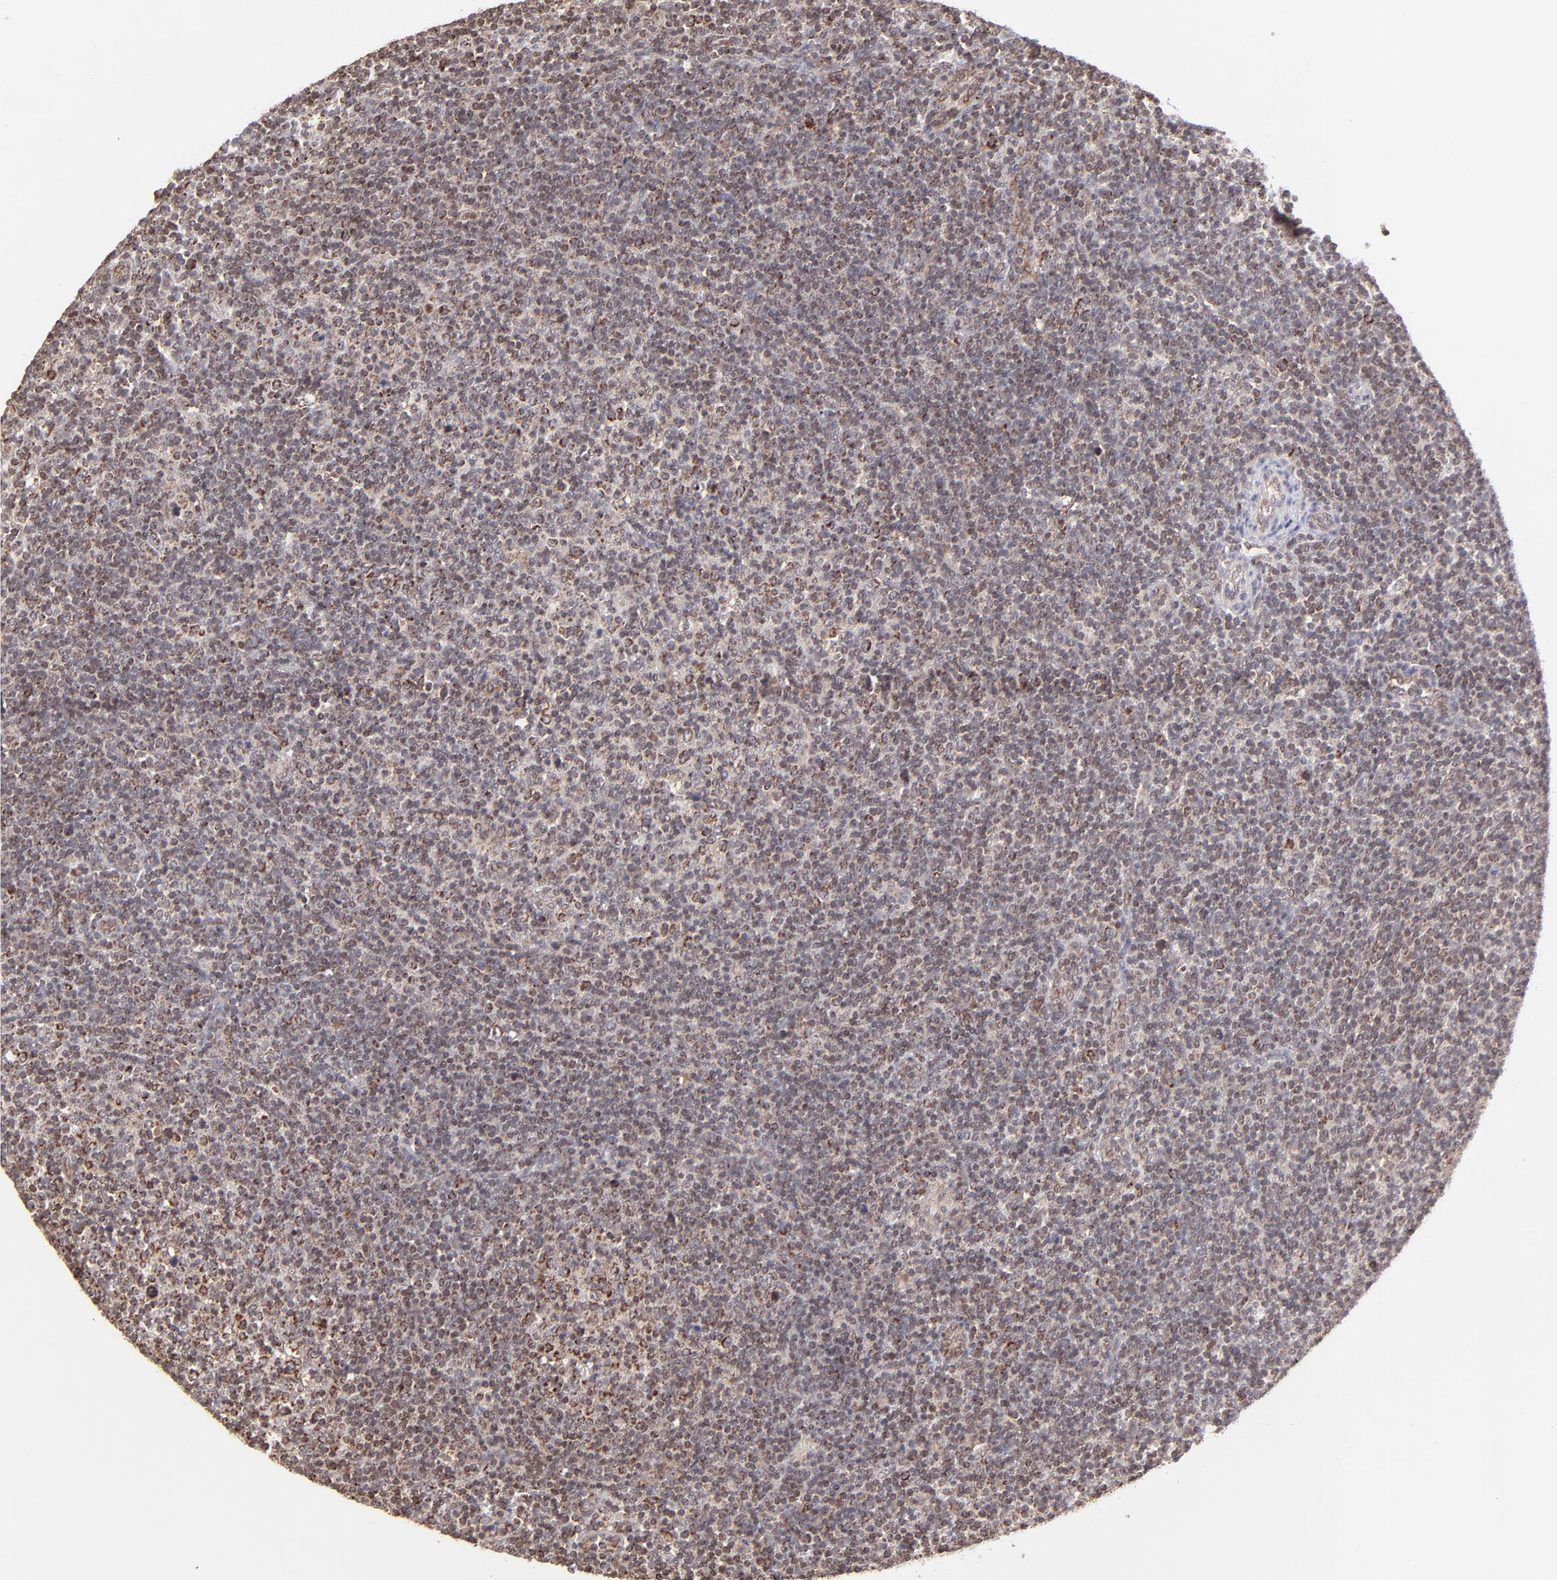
{"staining": {"intensity": "moderate", "quantity": "25%-75%", "location": "cytoplasmic/membranous"}, "tissue": "lymphoma", "cell_type": "Tumor cells", "image_type": "cancer", "snomed": [{"axis": "morphology", "description": "Malignant lymphoma, non-Hodgkin's type, Low grade"}, {"axis": "topography", "description": "Lymph node"}], "caption": "A histopathology image showing moderate cytoplasmic/membranous expression in about 25%-75% of tumor cells in malignant lymphoma, non-Hodgkin's type (low-grade), as visualized by brown immunohistochemical staining.", "gene": "SLC15A1", "patient": {"sex": "male", "age": 70}}